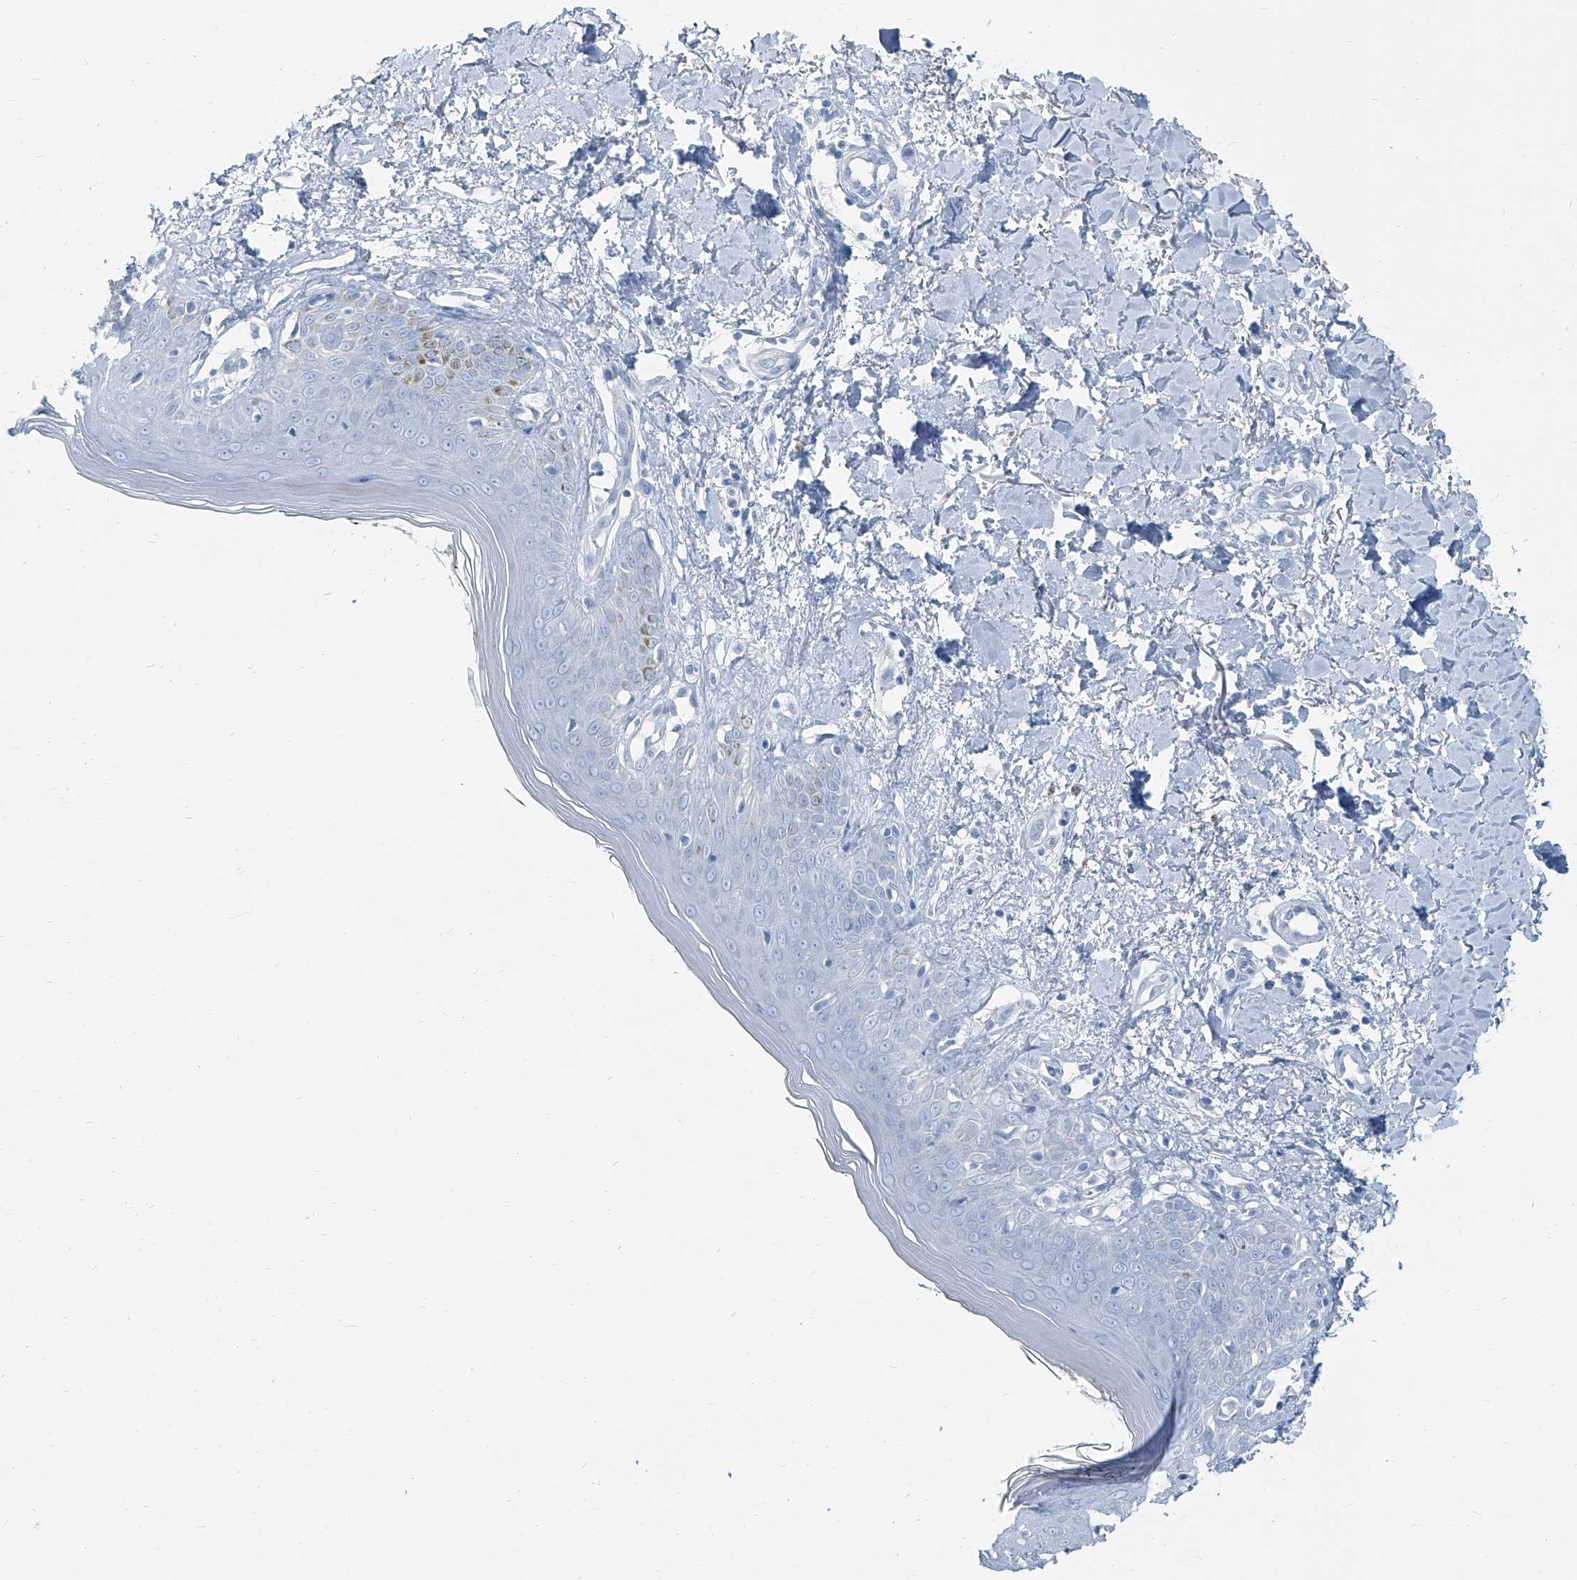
{"staining": {"intensity": "negative", "quantity": "none", "location": "none"}, "tissue": "skin", "cell_type": "Fibroblasts", "image_type": "normal", "snomed": [{"axis": "morphology", "description": "Normal tissue, NOS"}, {"axis": "topography", "description": "Skin"}], "caption": "A histopathology image of skin stained for a protein reveals no brown staining in fibroblasts.", "gene": "RGN", "patient": {"sex": "female", "age": 64}}